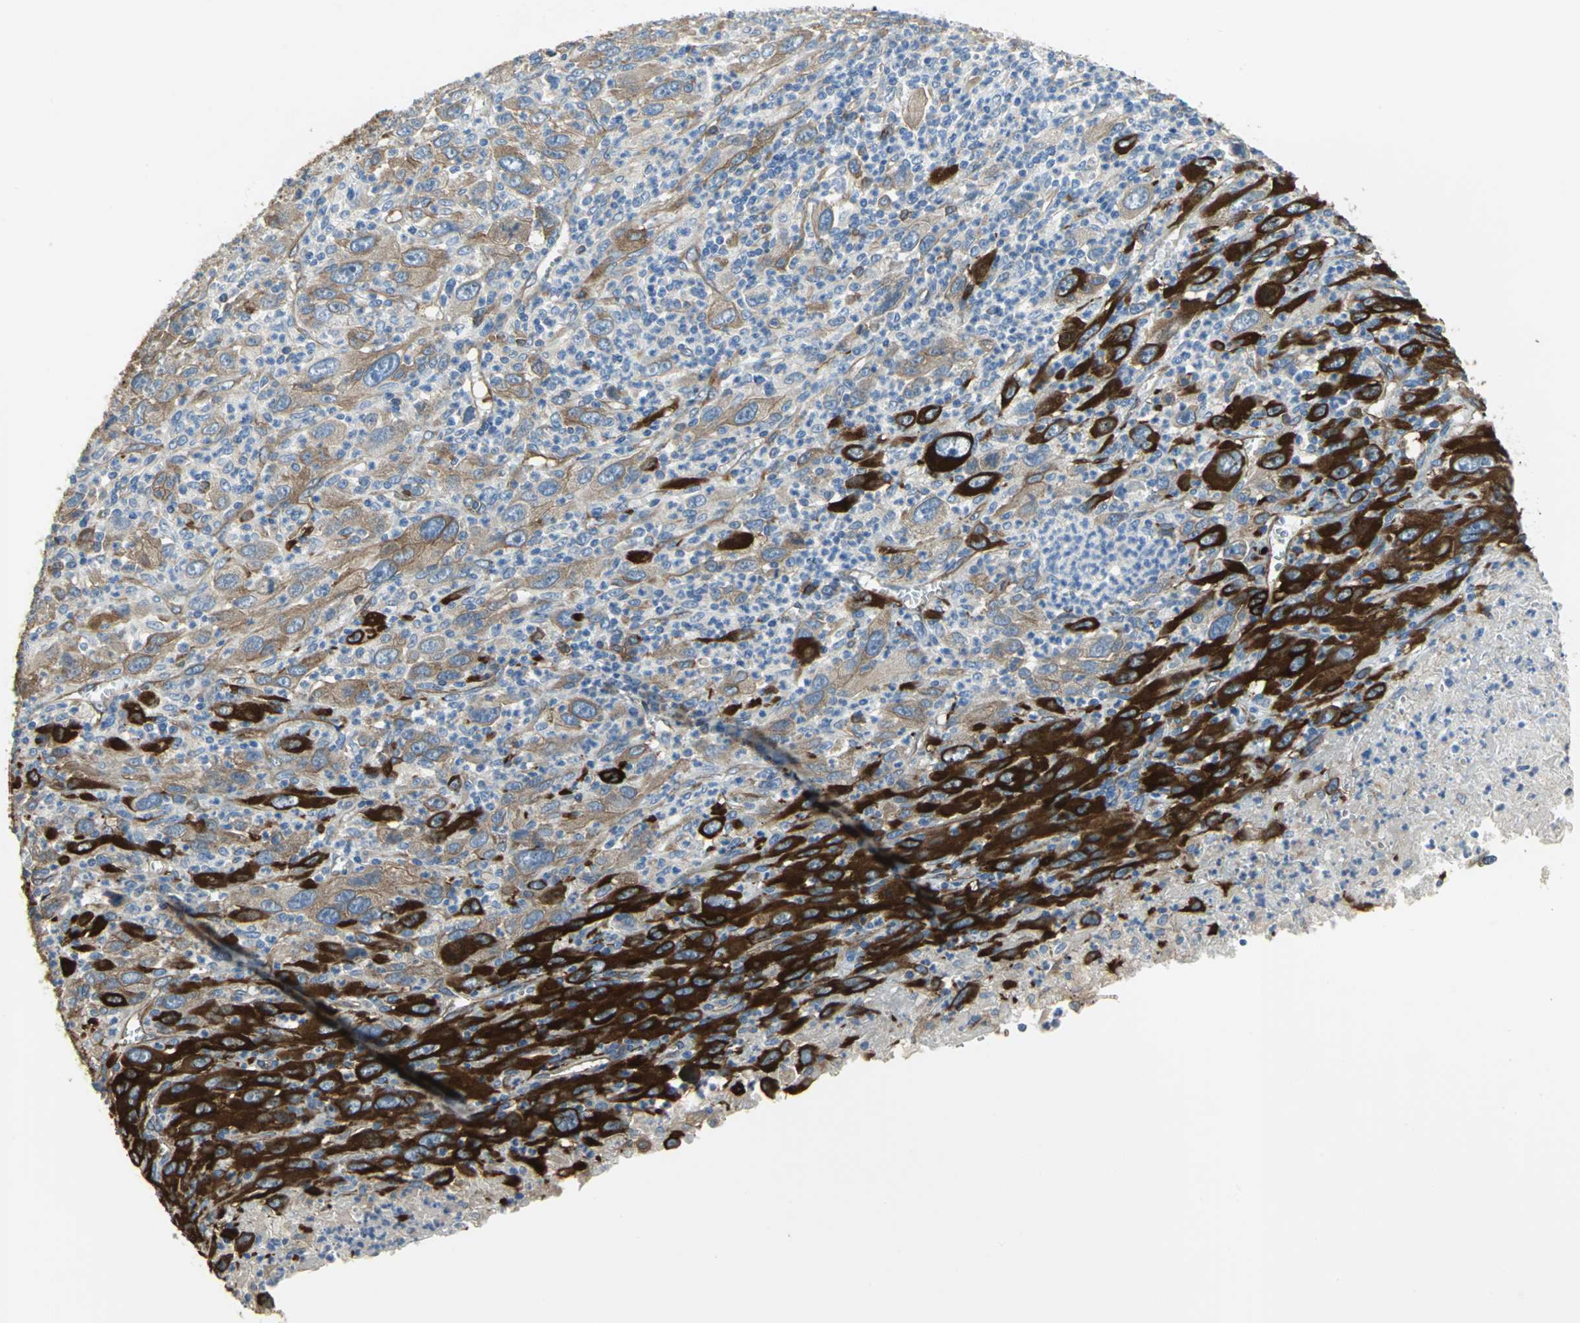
{"staining": {"intensity": "strong", "quantity": ">75%", "location": "cytoplasmic/membranous"}, "tissue": "melanoma", "cell_type": "Tumor cells", "image_type": "cancer", "snomed": [{"axis": "morphology", "description": "Malignant melanoma, Metastatic site"}, {"axis": "topography", "description": "Skin"}], "caption": "Immunohistochemistry image of neoplastic tissue: melanoma stained using immunohistochemistry displays high levels of strong protein expression localized specifically in the cytoplasmic/membranous of tumor cells, appearing as a cytoplasmic/membranous brown color.", "gene": "FLNB", "patient": {"sex": "female", "age": 56}}